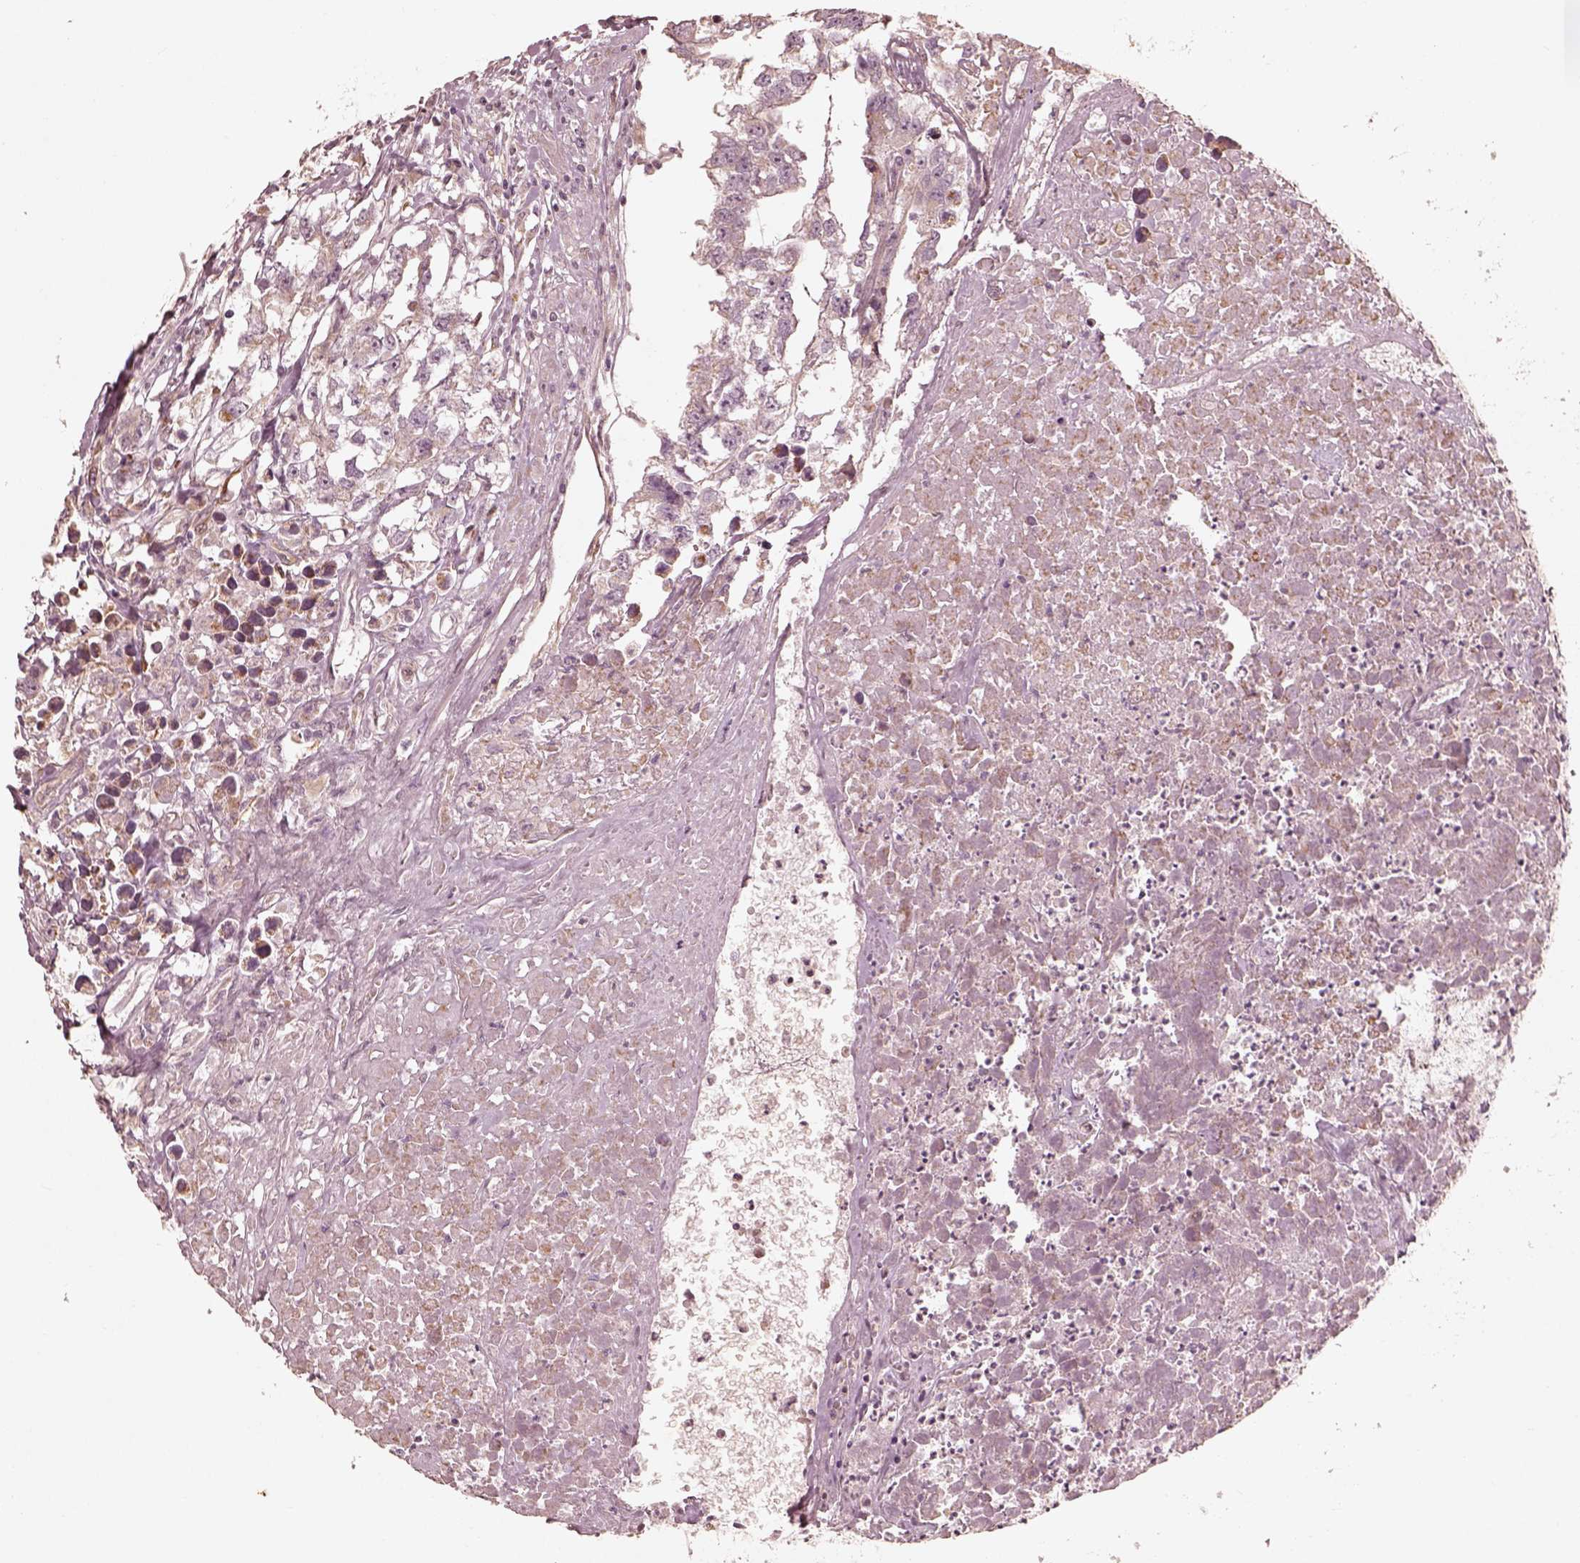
{"staining": {"intensity": "negative", "quantity": "none", "location": "none"}, "tissue": "testis cancer", "cell_type": "Tumor cells", "image_type": "cancer", "snomed": [{"axis": "morphology", "description": "Carcinoma, Embryonal, NOS"}, {"axis": "morphology", "description": "Teratoma, malignant, NOS"}, {"axis": "topography", "description": "Testis"}], "caption": "Protein analysis of malignant teratoma (testis) shows no significant positivity in tumor cells. (DAB (3,3'-diaminobenzidine) immunohistochemistry (IHC), high magnification).", "gene": "WLS", "patient": {"sex": "male", "age": 44}}